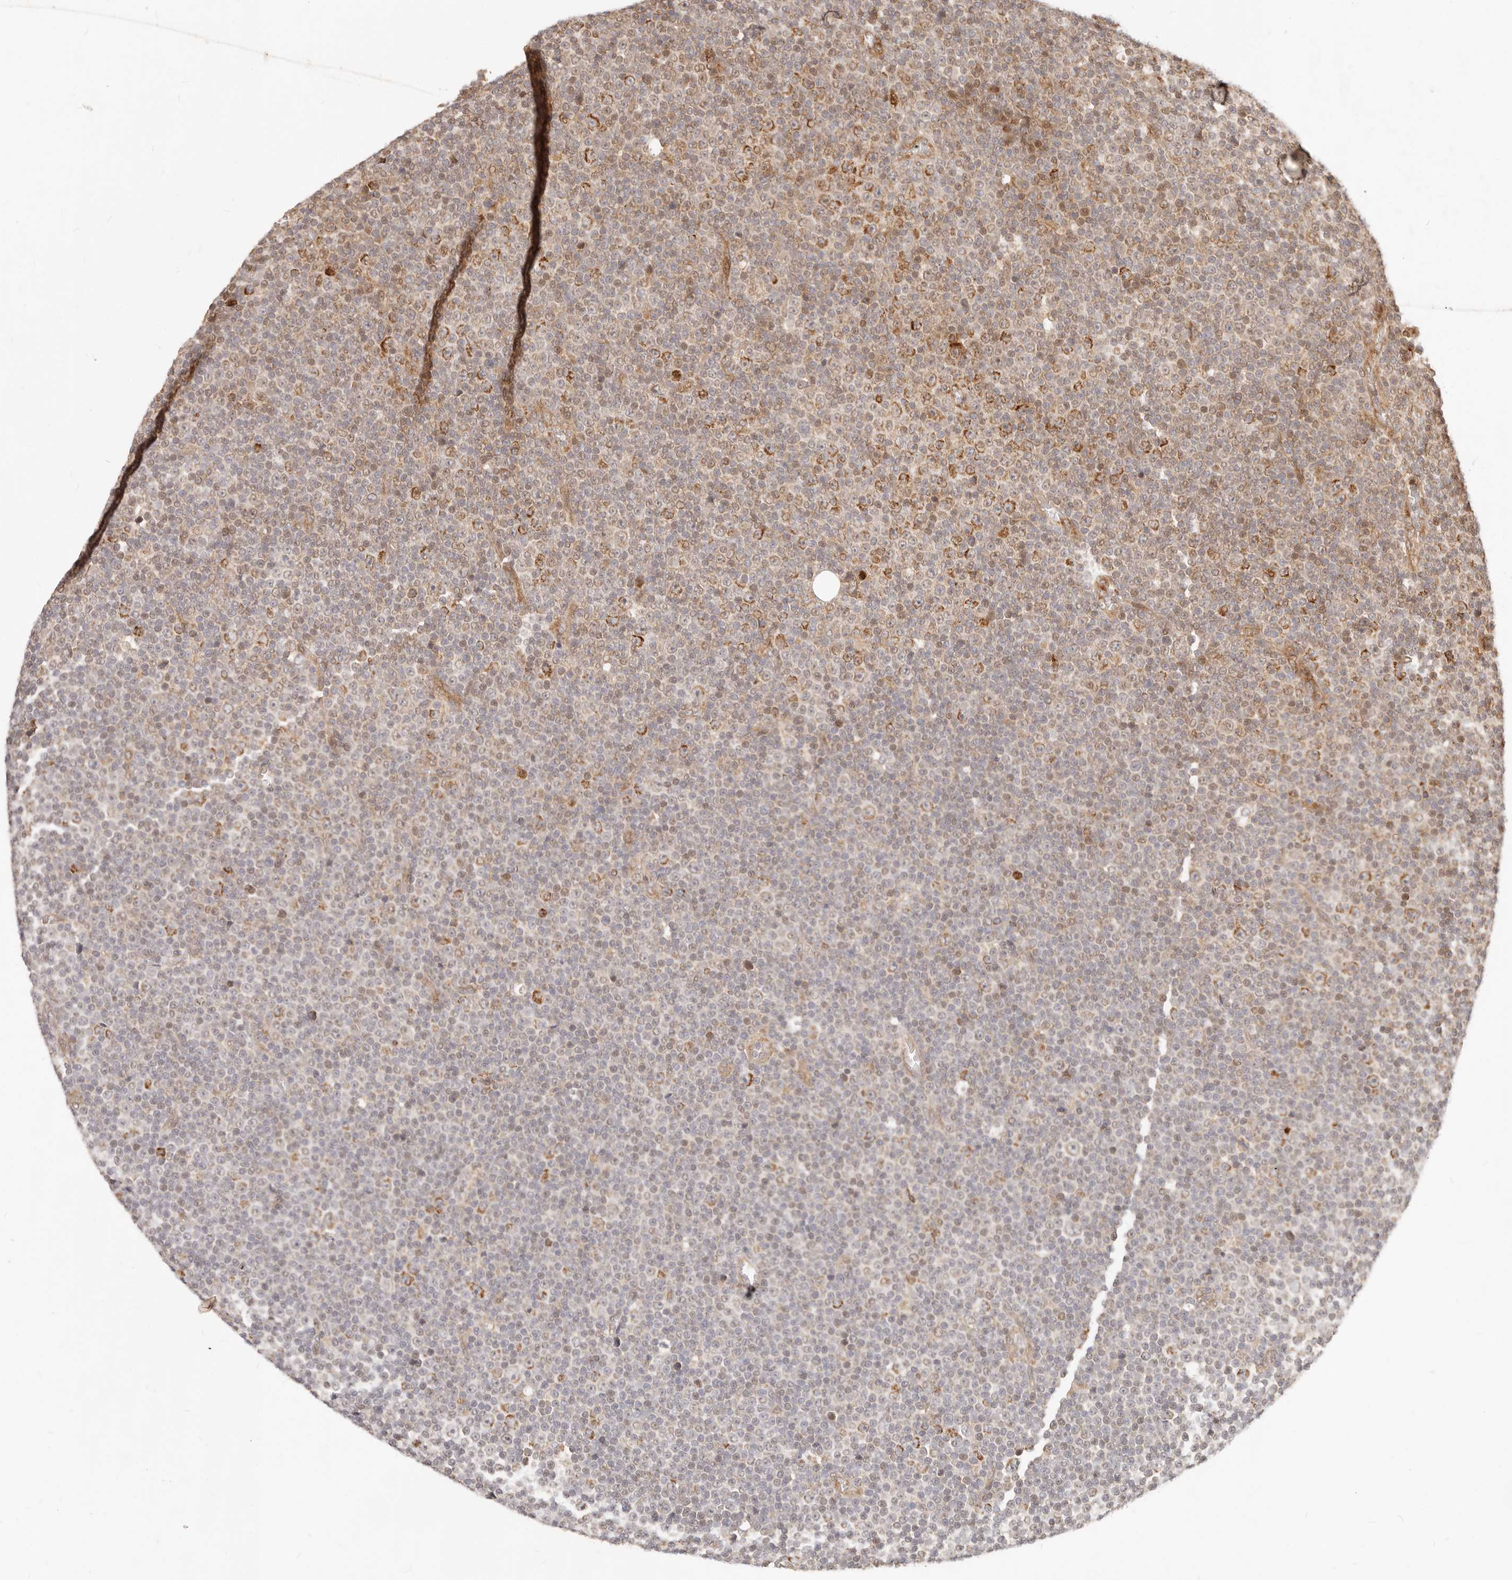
{"staining": {"intensity": "moderate", "quantity": "<25%", "location": "cytoplasmic/membranous"}, "tissue": "lymphoma", "cell_type": "Tumor cells", "image_type": "cancer", "snomed": [{"axis": "morphology", "description": "Malignant lymphoma, non-Hodgkin's type, Low grade"}, {"axis": "topography", "description": "Lymph node"}], "caption": "Immunohistochemistry image of neoplastic tissue: human lymphoma stained using immunohistochemistry exhibits low levels of moderate protein expression localized specifically in the cytoplasmic/membranous of tumor cells, appearing as a cytoplasmic/membranous brown color.", "gene": "TIMM17A", "patient": {"sex": "female", "age": 67}}